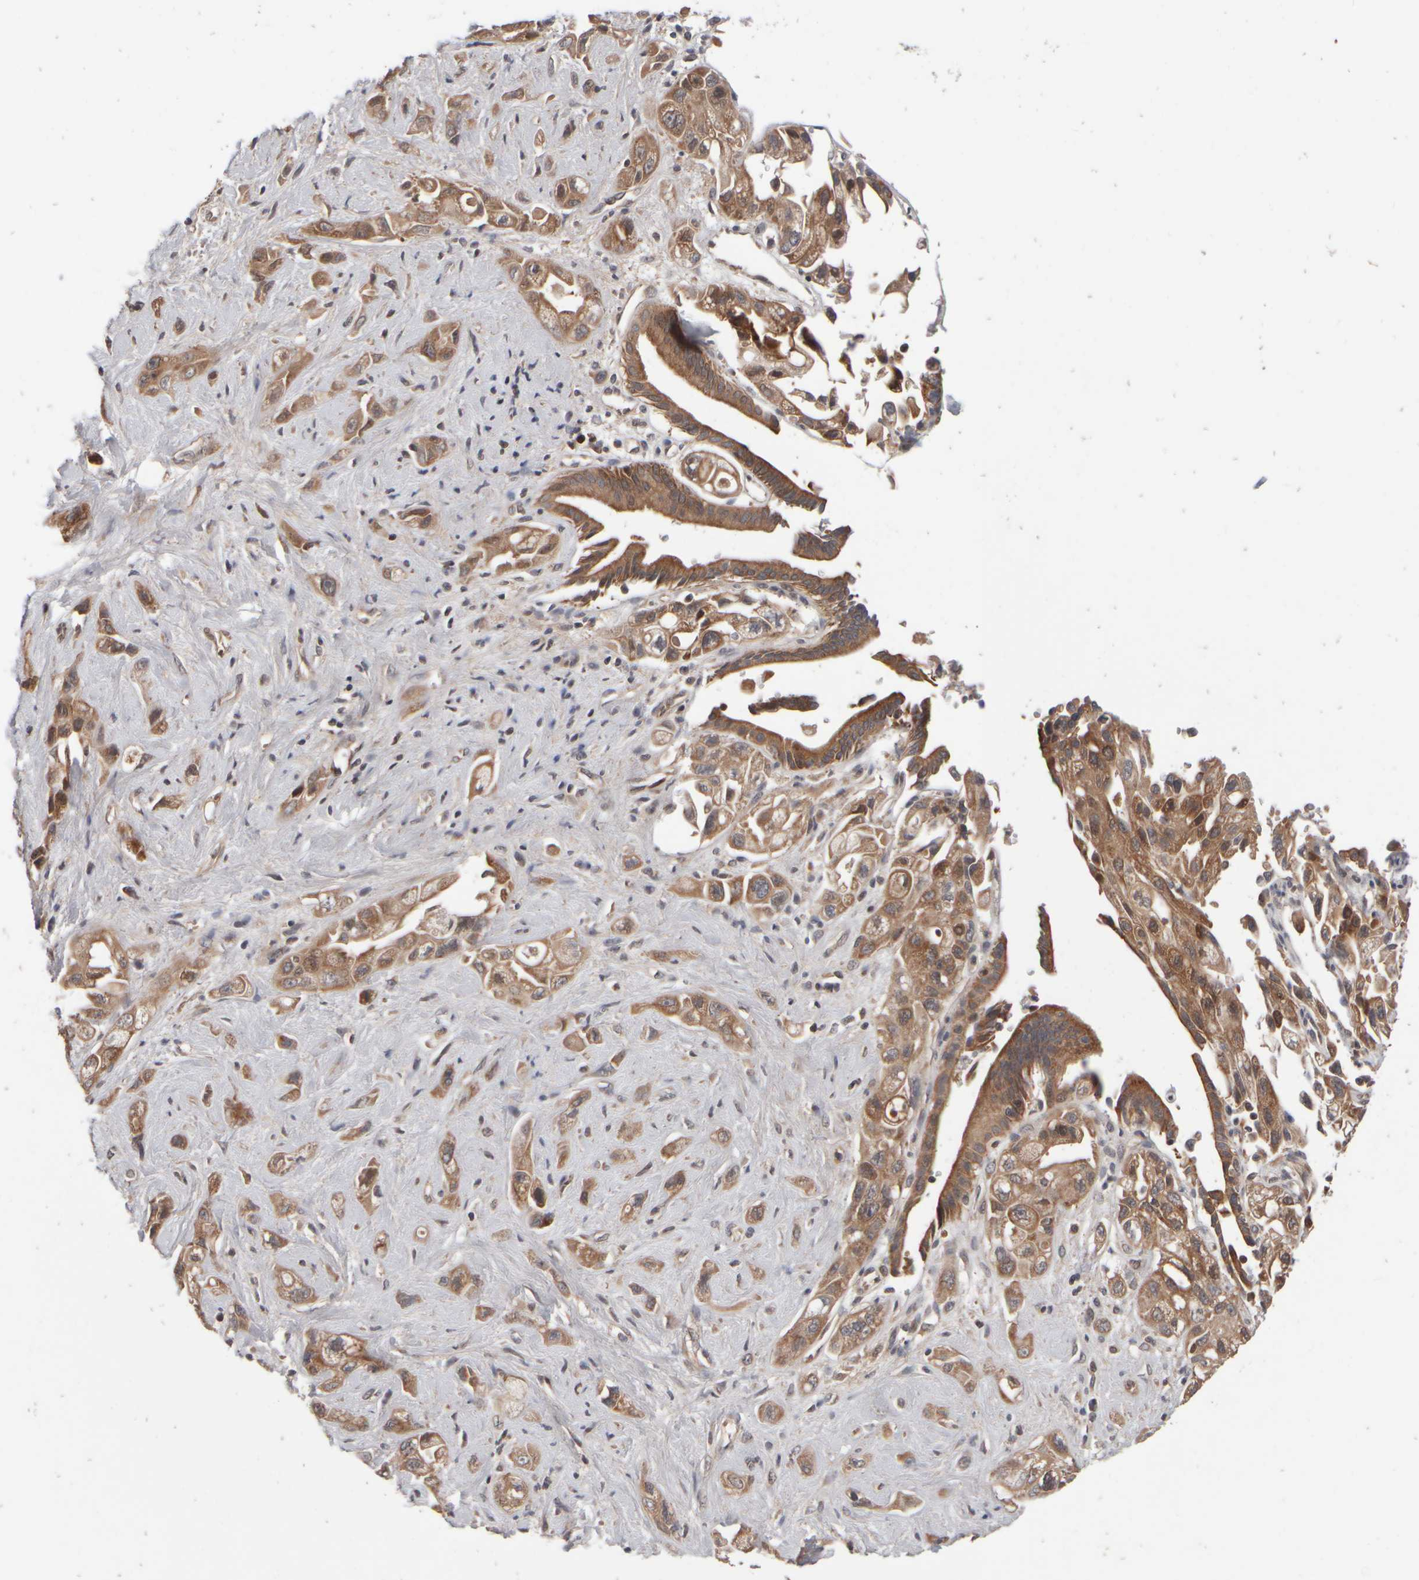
{"staining": {"intensity": "moderate", "quantity": ">75%", "location": "cytoplasmic/membranous"}, "tissue": "pancreatic cancer", "cell_type": "Tumor cells", "image_type": "cancer", "snomed": [{"axis": "morphology", "description": "Adenocarcinoma, NOS"}, {"axis": "topography", "description": "Pancreas"}], "caption": "A photomicrograph of pancreatic cancer (adenocarcinoma) stained for a protein displays moderate cytoplasmic/membranous brown staining in tumor cells.", "gene": "ABHD11", "patient": {"sex": "female", "age": 66}}